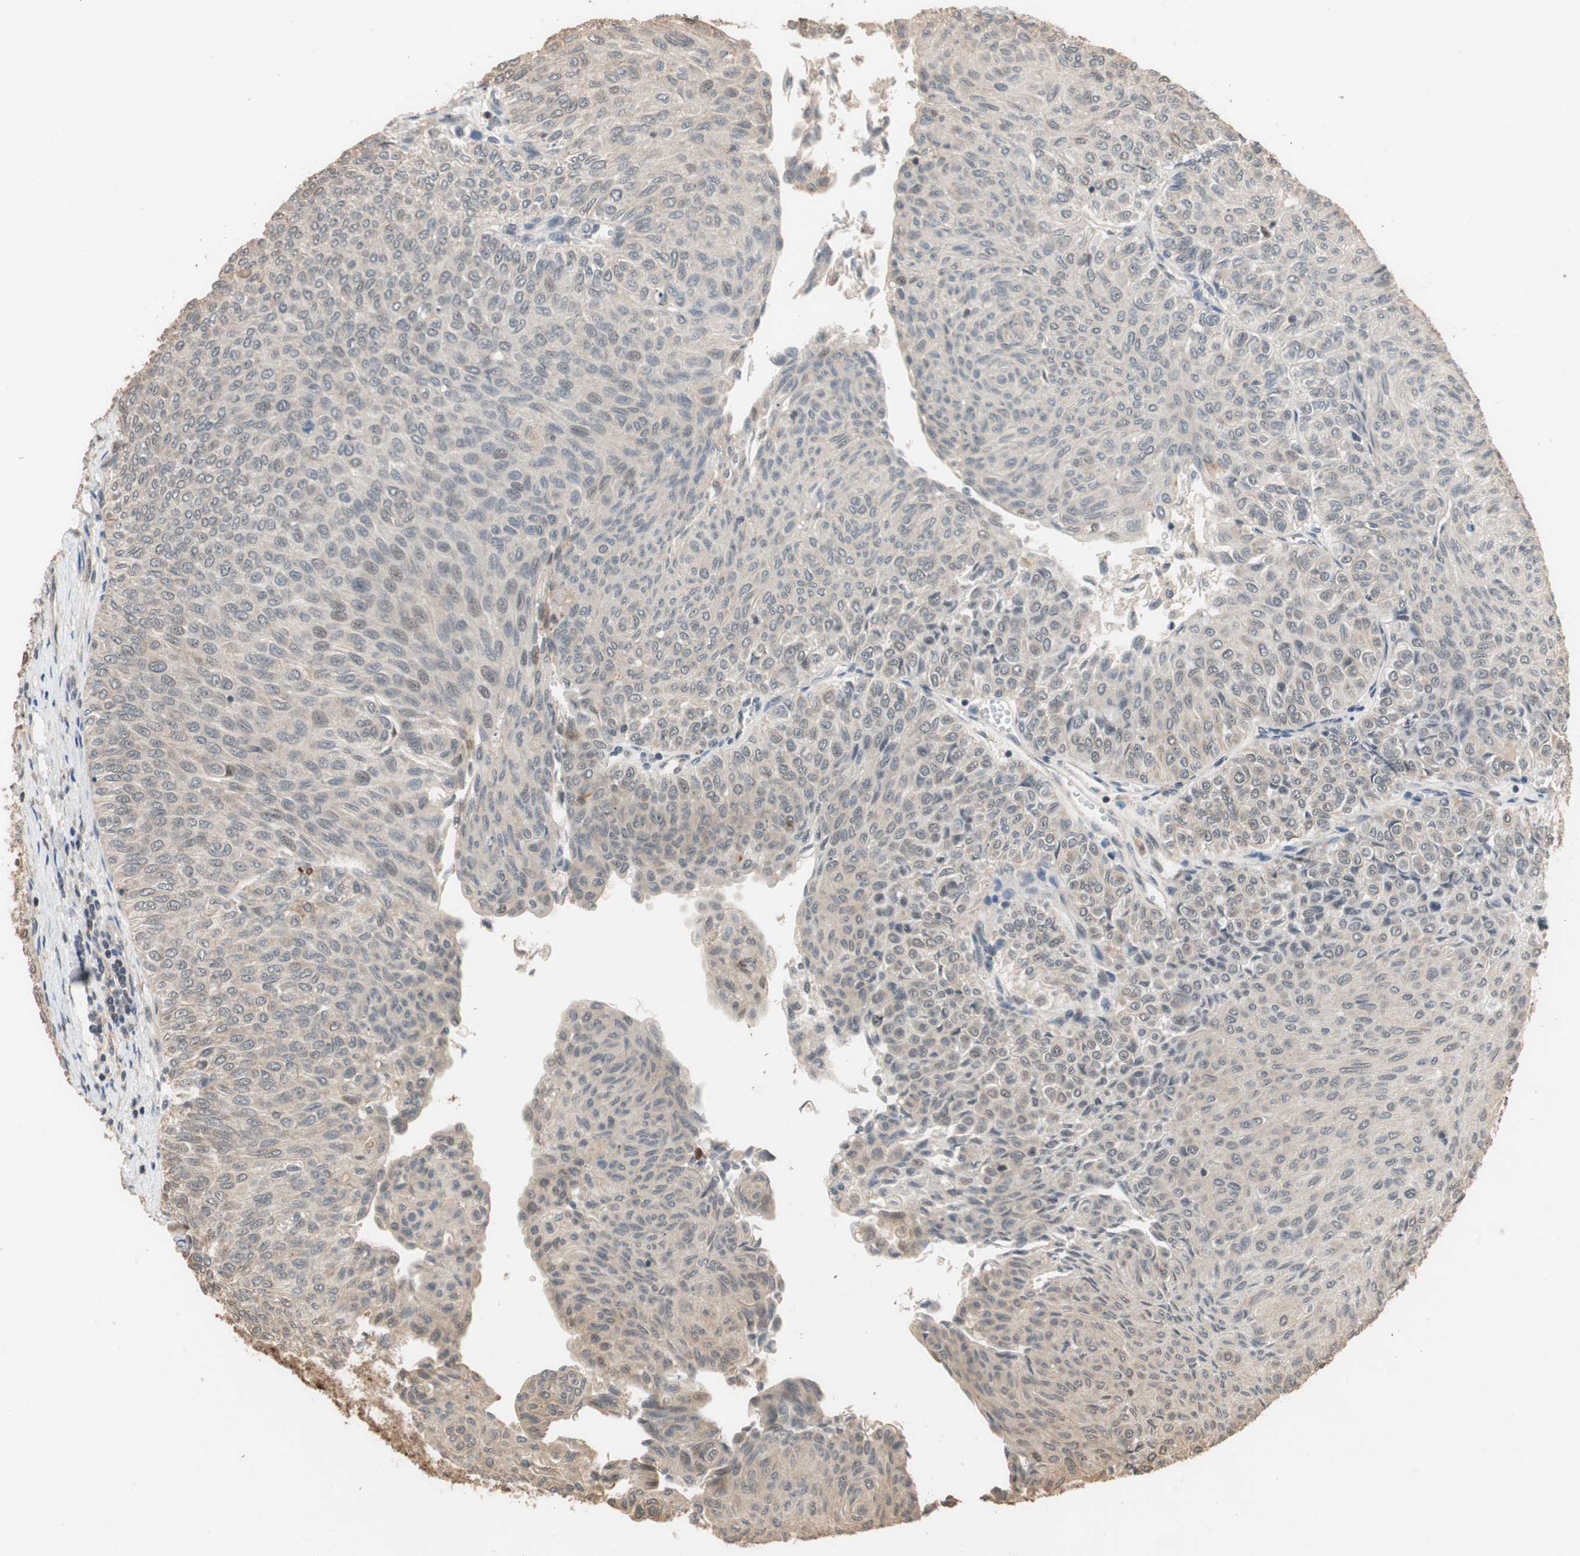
{"staining": {"intensity": "weak", "quantity": ">75%", "location": "cytoplasmic/membranous"}, "tissue": "urothelial cancer", "cell_type": "Tumor cells", "image_type": "cancer", "snomed": [{"axis": "morphology", "description": "Urothelial carcinoma, Low grade"}, {"axis": "topography", "description": "Urinary bladder"}], "caption": "About >75% of tumor cells in low-grade urothelial carcinoma reveal weak cytoplasmic/membranous protein expression as visualized by brown immunohistochemical staining.", "gene": "CDC5L", "patient": {"sex": "male", "age": 78}}